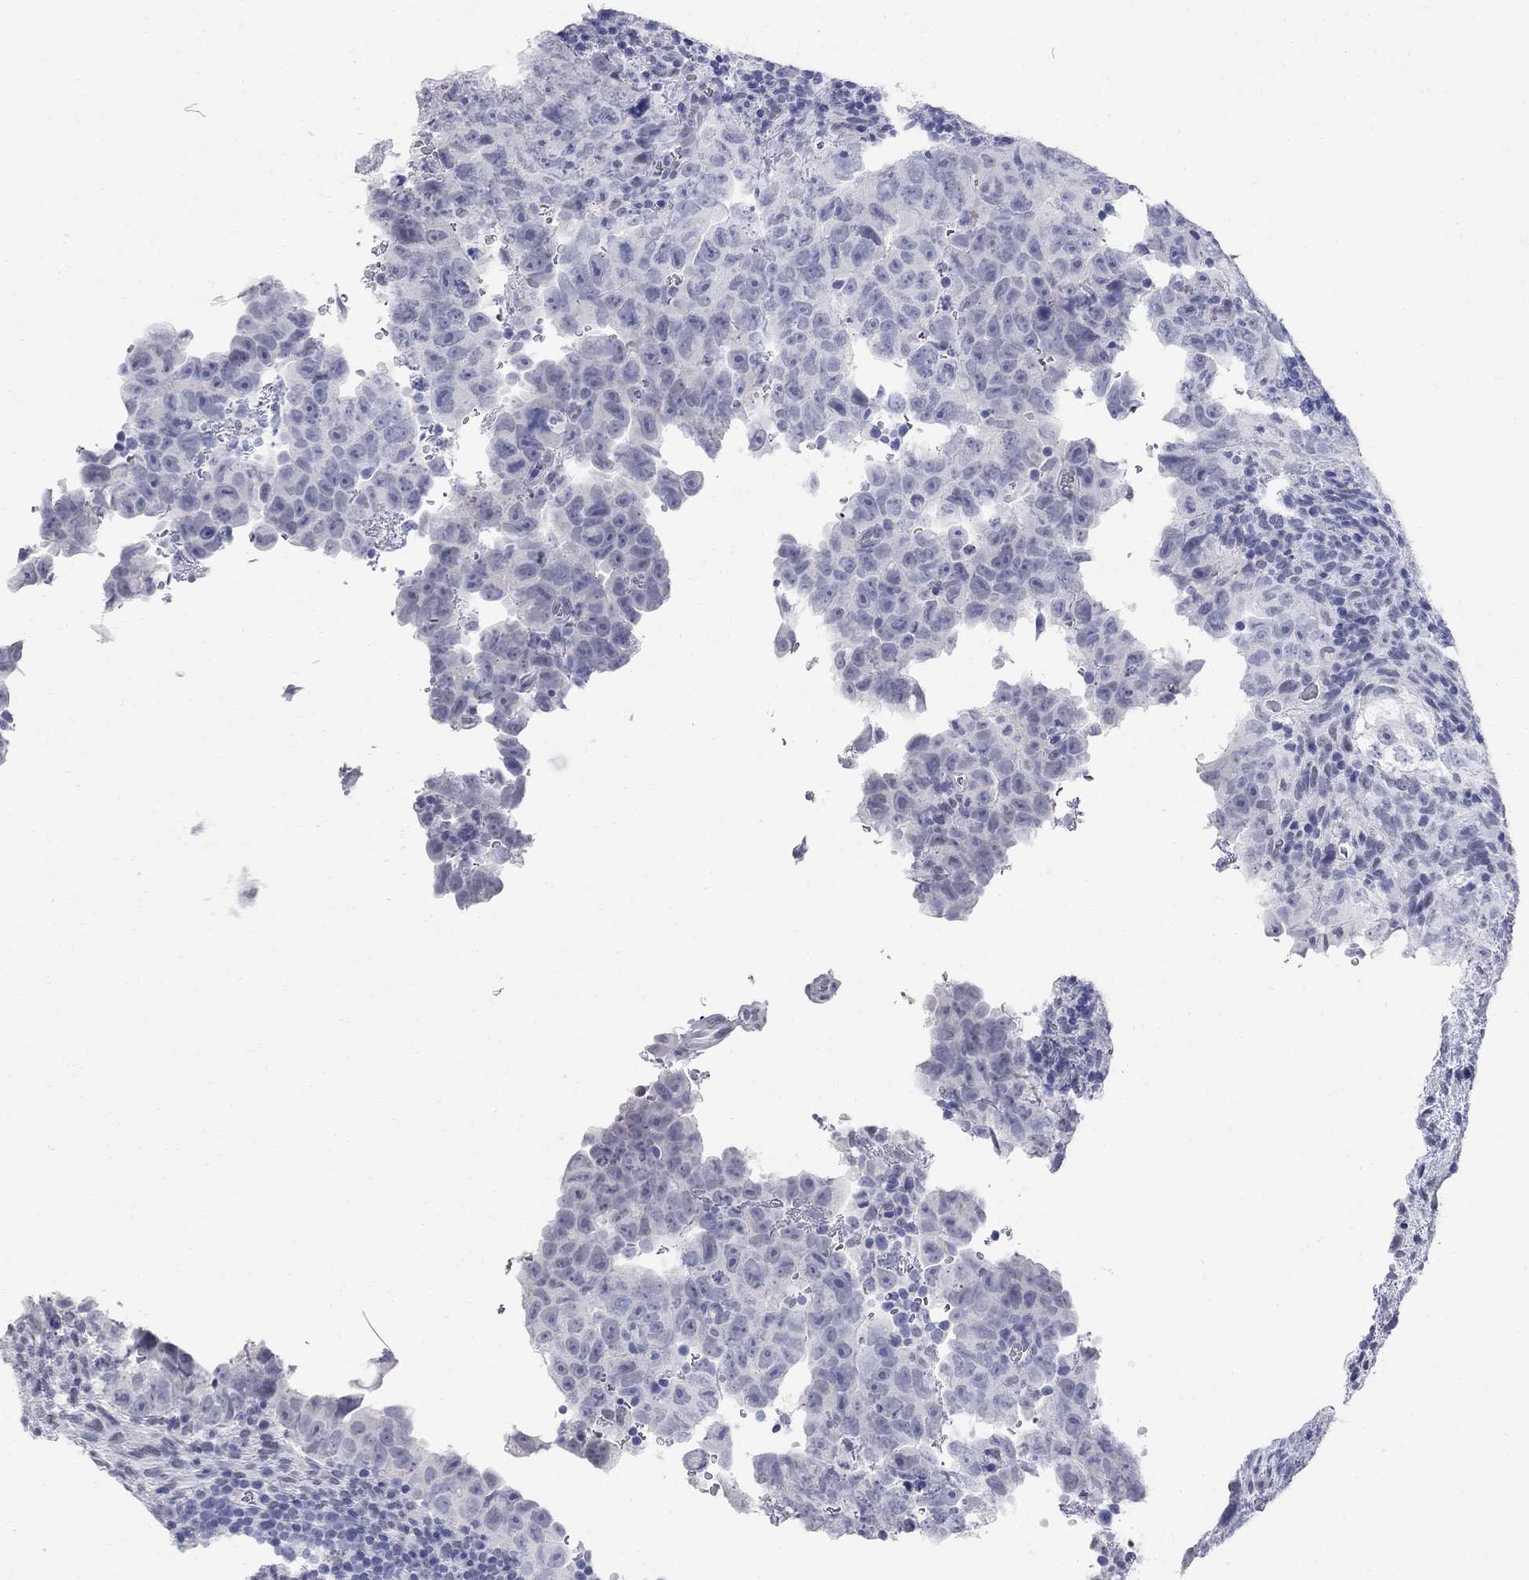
{"staining": {"intensity": "negative", "quantity": "none", "location": "none"}, "tissue": "testis cancer", "cell_type": "Tumor cells", "image_type": "cancer", "snomed": [{"axis": "morphology", "description": "Carcinoma, Embryonal, NOS"}, {"axis": "topography", "description": "Testis"}], "caption": "DAB immunohistochemical staining of testis cancer demonstrates no significant positivity in tumor cells. (DAB IHC visualized using brightfield microscopy, high magnification).", "gene": "BPIFB1", "patient": {"sex": "male", "age": 24}}